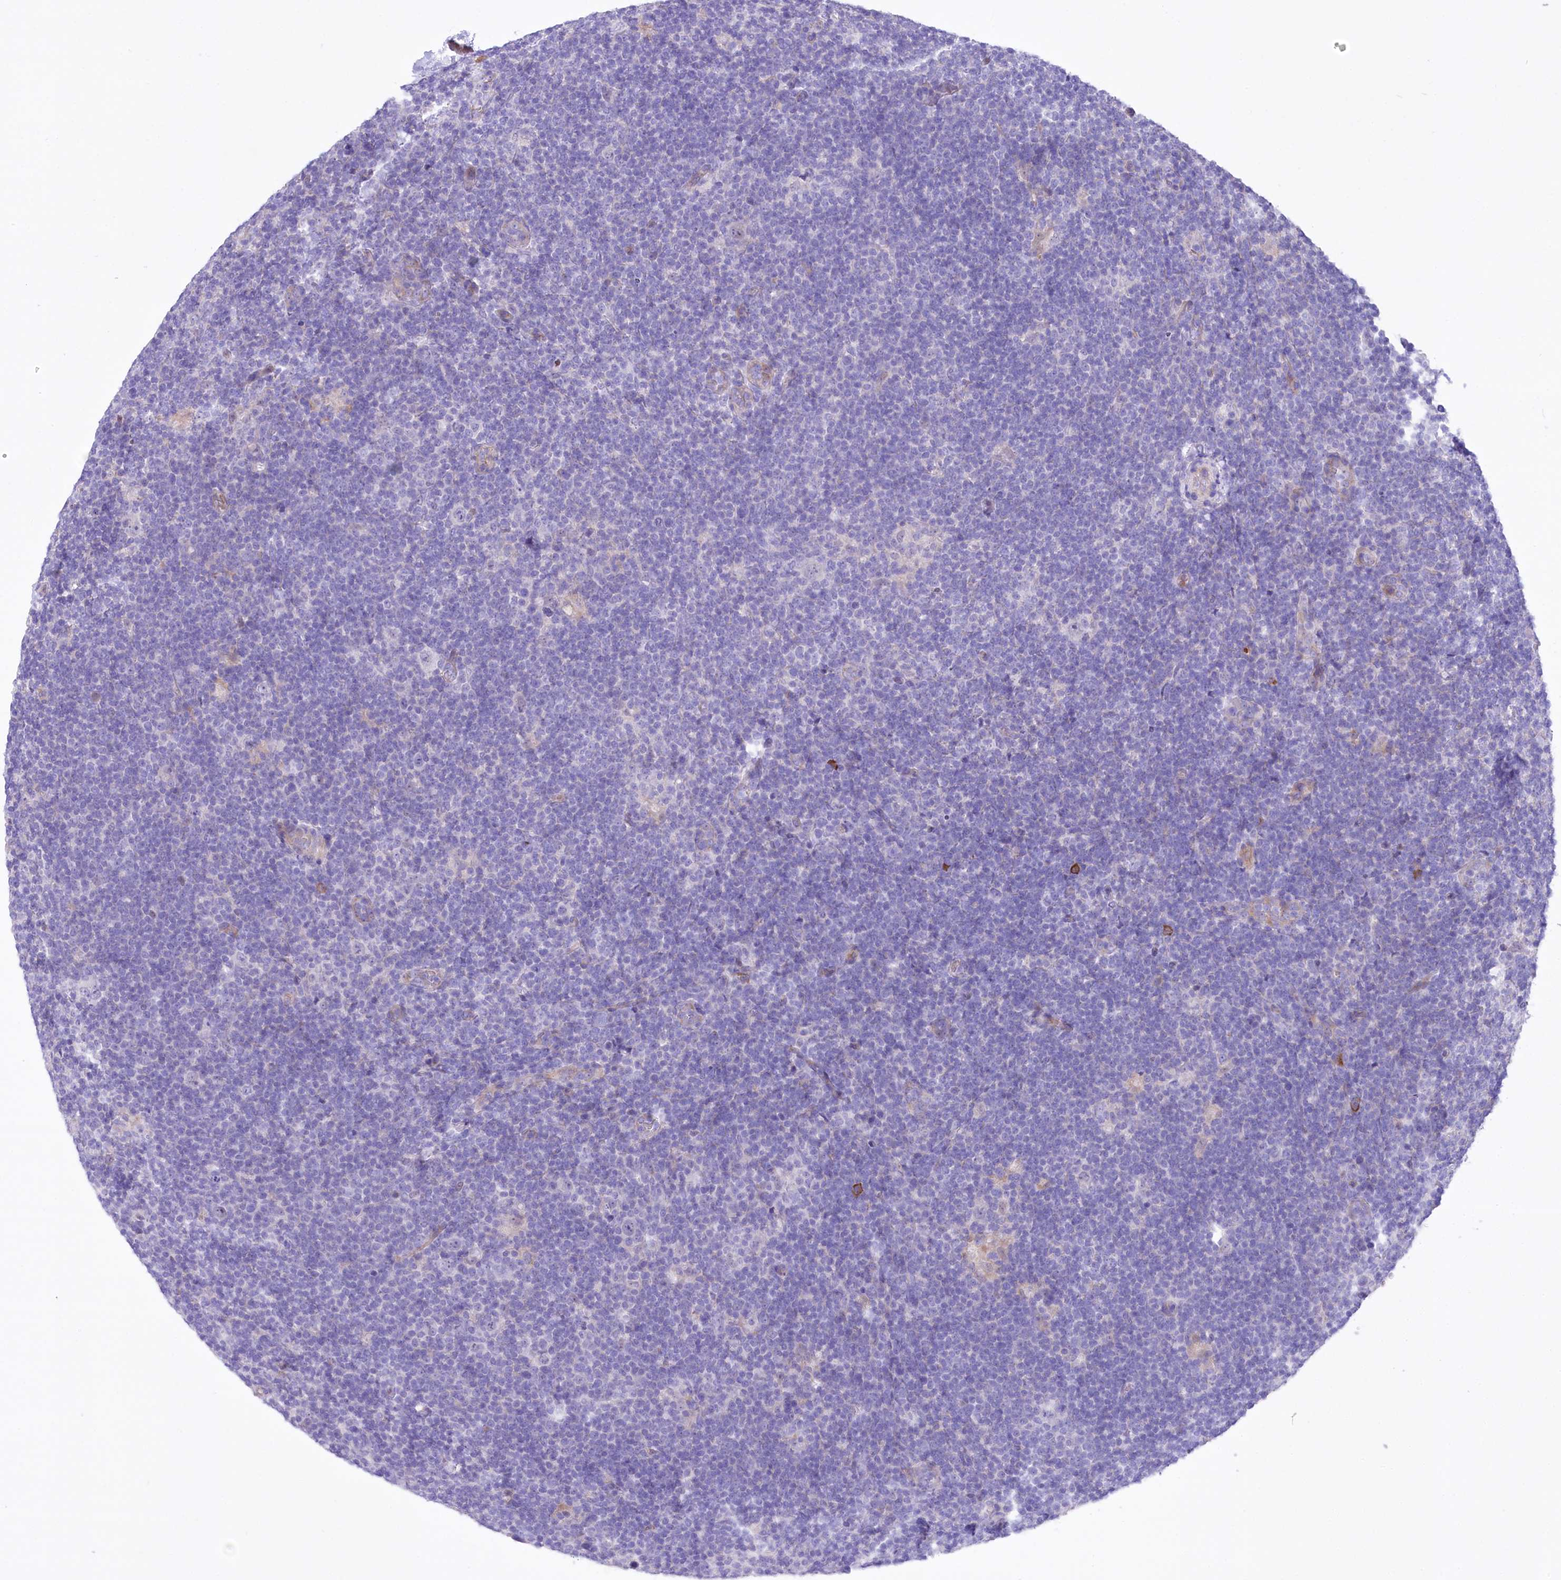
{"staining": {"intensity": "negative", "quantity": "none", "location": "none"}, "tissue": "lymphoma", "cell_type": "Tumor cells", "image_type": "cancer", "snomed": [{"axis": "morphology", "description": "Hodgkin's disease, NOS"}, {"axis": "topography", "description": "Lymph node"}], "caption": "Tumor cells show no significant expression in Hodgkin's disease.", "gene": "CEP164", "patient": {"sex": "female", "age": 57}}